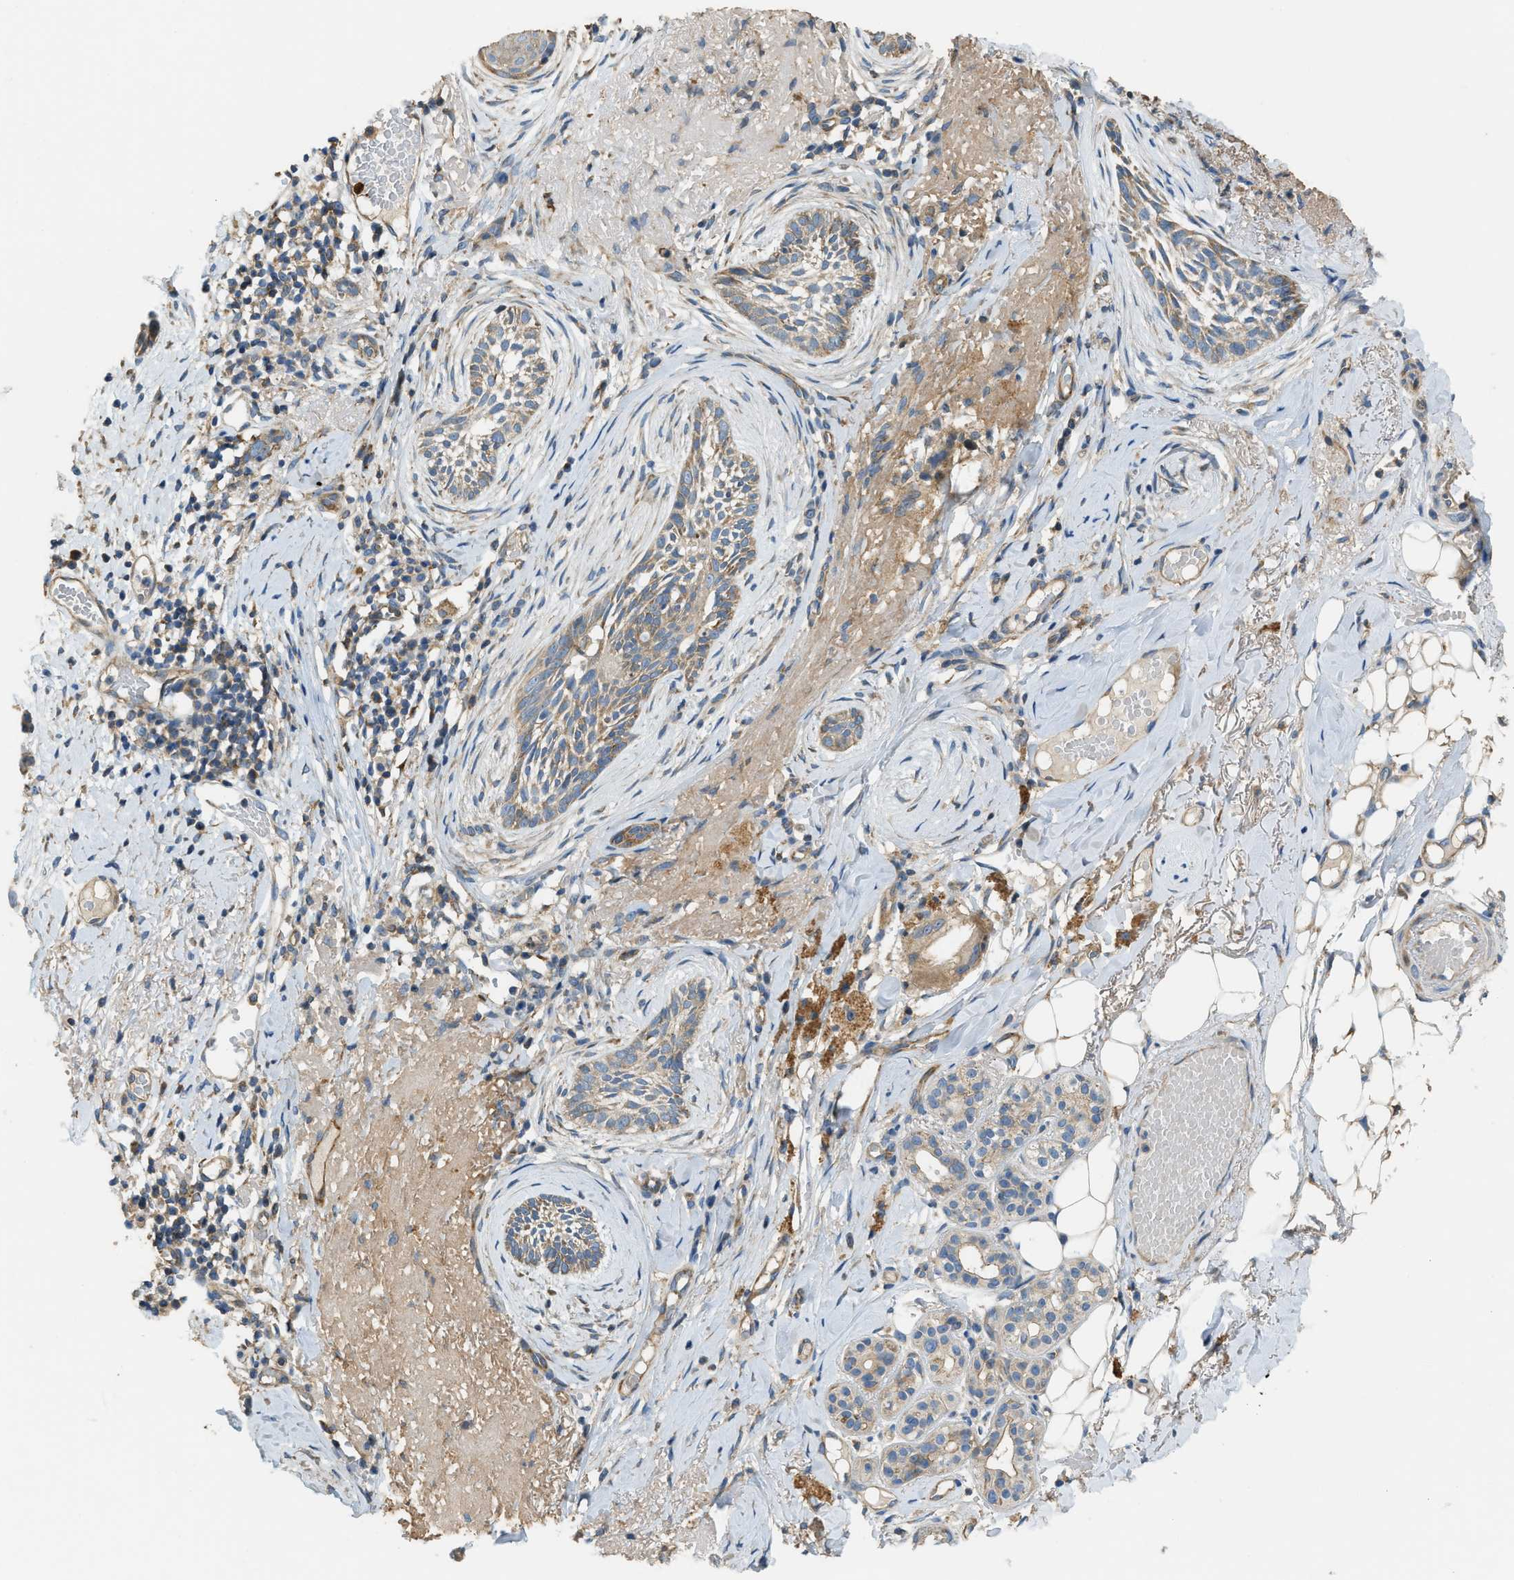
{"staining": {"intensity": "weak", "quantity": ">75%", "location": "cytoplasmic/membranous"}, "tissue": "skin cancer", "cell_type": "Tumor cells", "image_type": "cancer", "snomed": [{"axis": "morphology", "description": "Basal cell carcinoma"}, {"axis": "topography", "description": "Skin"}], "caption": "This micrograph displays skin cancer (basal cell carcinoma) stained with immunohistochemistry (IHC) to label a protein in brown. The cytoplasmic/membranous of tumor cells show weak positivity for the protein. Nuclei are counter-stained blue.", "gene": "TMEM68", "patient": {"sex": "female", "age": 88}}